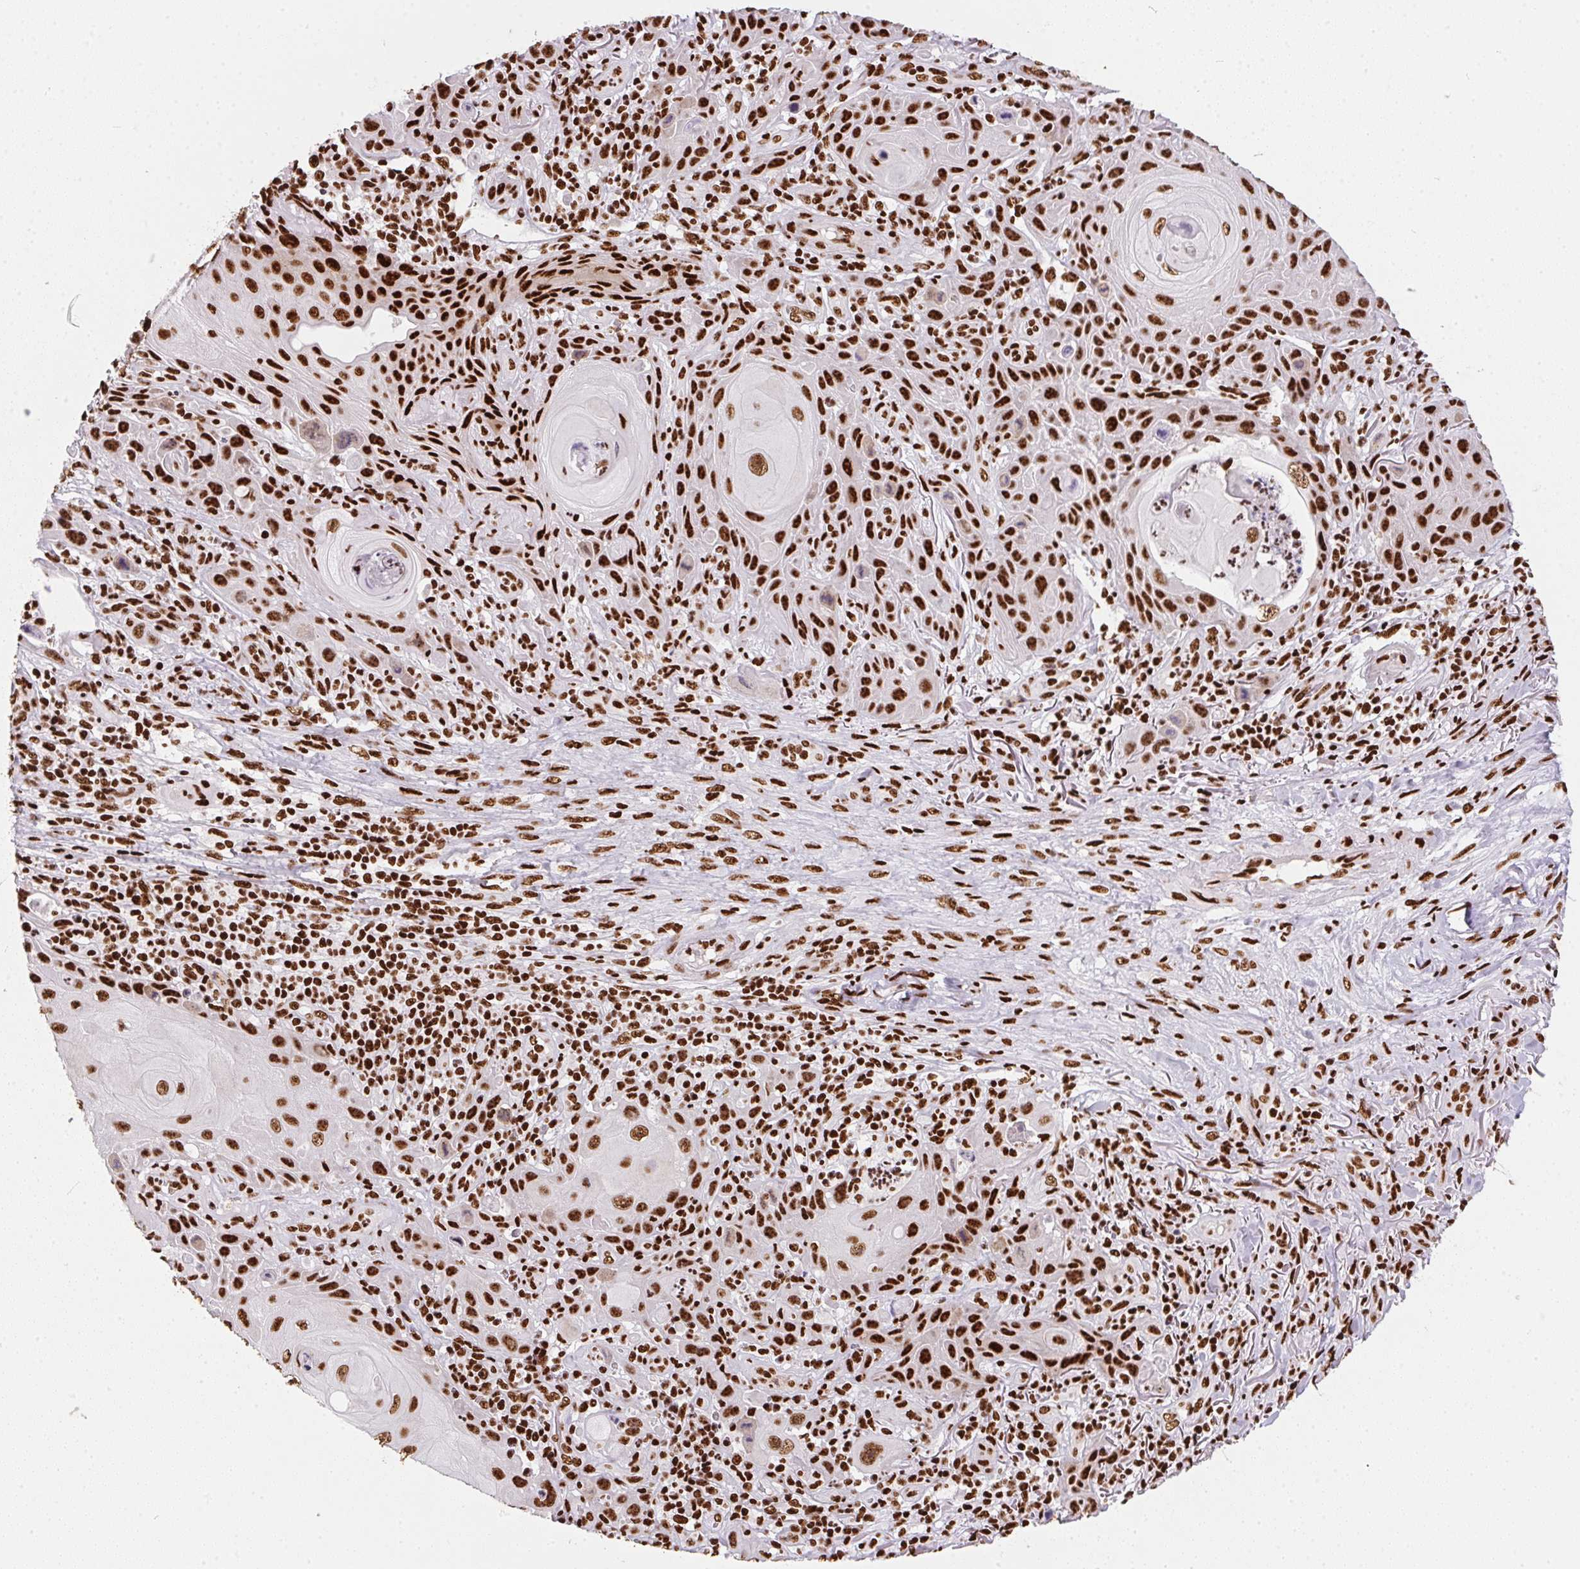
{"staining": {"intensity": "strong", "quantity": ">75%", "location": "nuclear"}, "tissue": "skin cancer", "cell_type": "Tumor cells", "image_type": "cancer", "snomed": [{"axis": "morphology", "description": "Squamous cell carcinoma, NOS"}, {"axis": "topography", "description": "Skin"}], "caption": "Immunohistochemical staining of skin cancer (squamous cell carcinoma) exhibits strong nuclear protein staining in about >75% of tumor cells.", "gene": "PAGE3", "patient": {"sex": "female", "age": 94}}